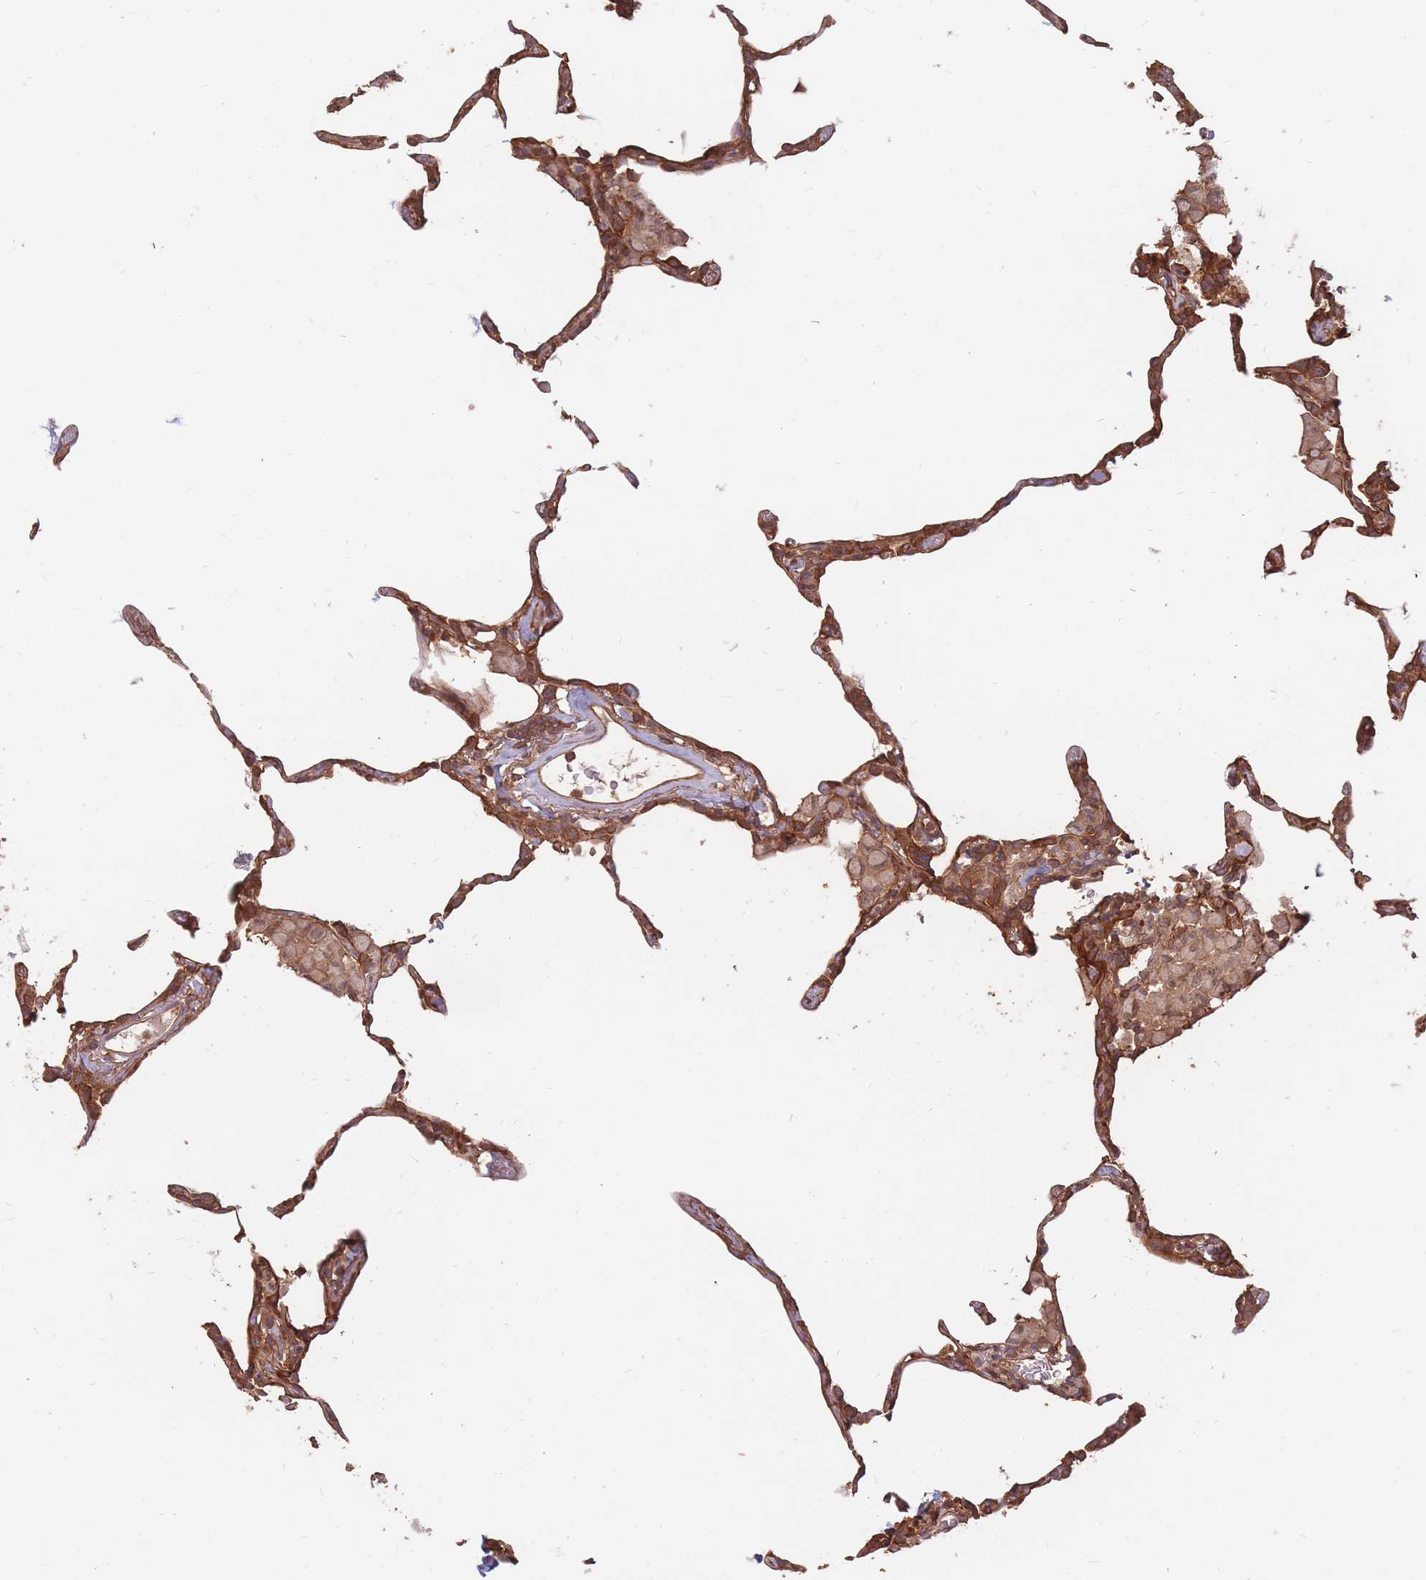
{"staining": {"intensity": "moderate", "quantity": "25%-75%", "location": "cytoplasmic/membranous"}, "tissue": "lung", "cell_type": "Alveolar cells", "image_type": "normal", "snomed": [{"axis": "morphology", "description": "Normal tissue, NOS"}, {"axis": "topography", "description": "Lung"}], "caption": "Lung stained for a protein demonstrates moderate cytoplasmic/membranous positivity in alveolar cells. Nuclei are stained in blue.", "gene": "PLS3", "patient": {"sex": "female", "age": 57}}